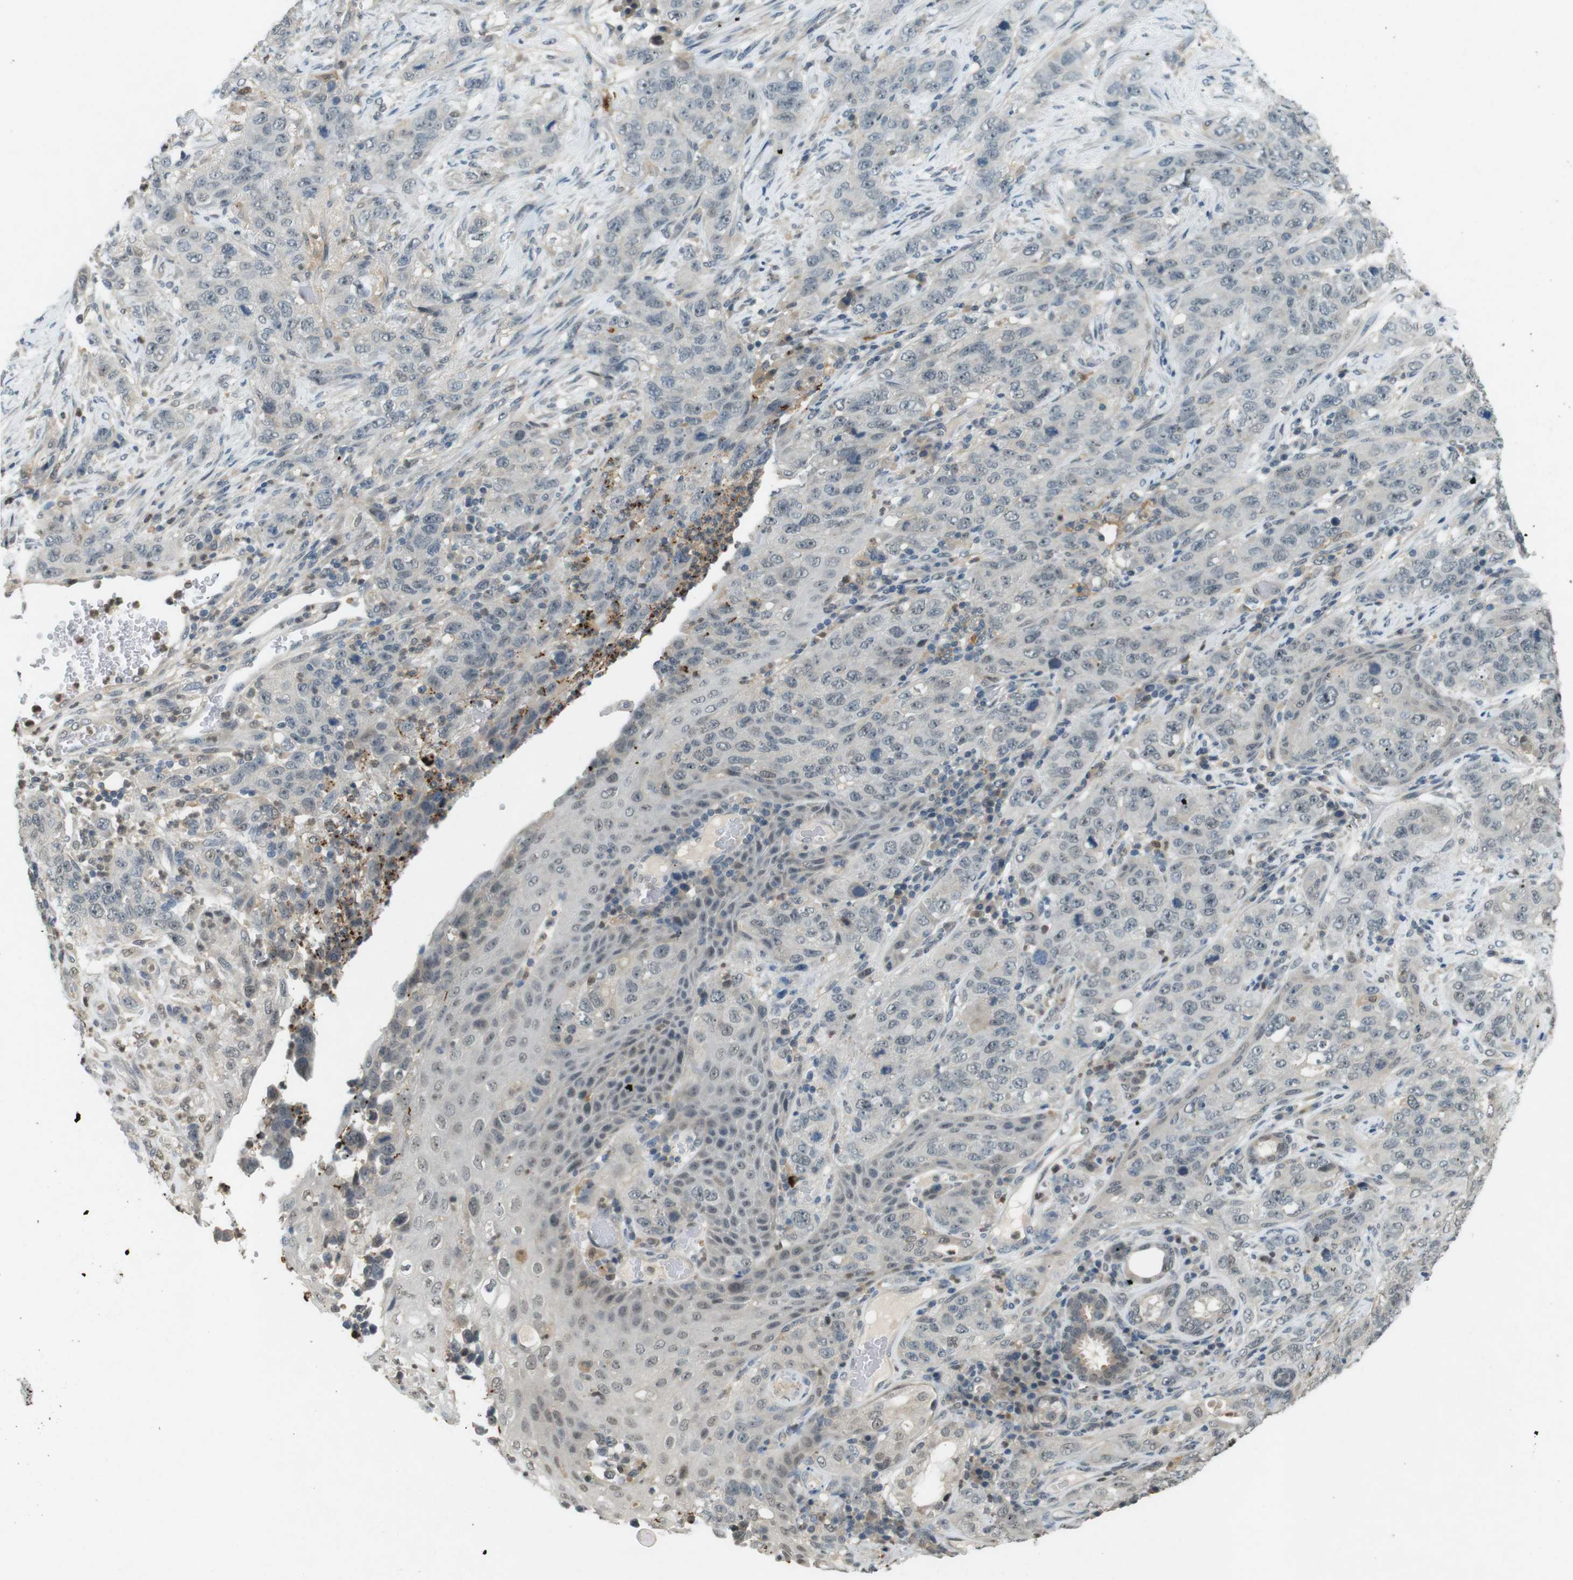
{"staining": {"intensity": "negative", "quantity": "none", "location": "none"}, "tissue": "stomach cancer", "cell_type": "Tumor cells", "image_type": "cancer", "snomed": [{"axis": "morphology", "description": "Adenocarcinoma, NOS"}, {"axis": "topography", "description": "Stomach"}], "caption": "A high-resolution histopathology image shows immunohistochemistry staining of stomach cancer, which exhibits no significant expression in tumor cells.", "gene": "CDK14", "patient": {"sex": "male", "age": 48}}